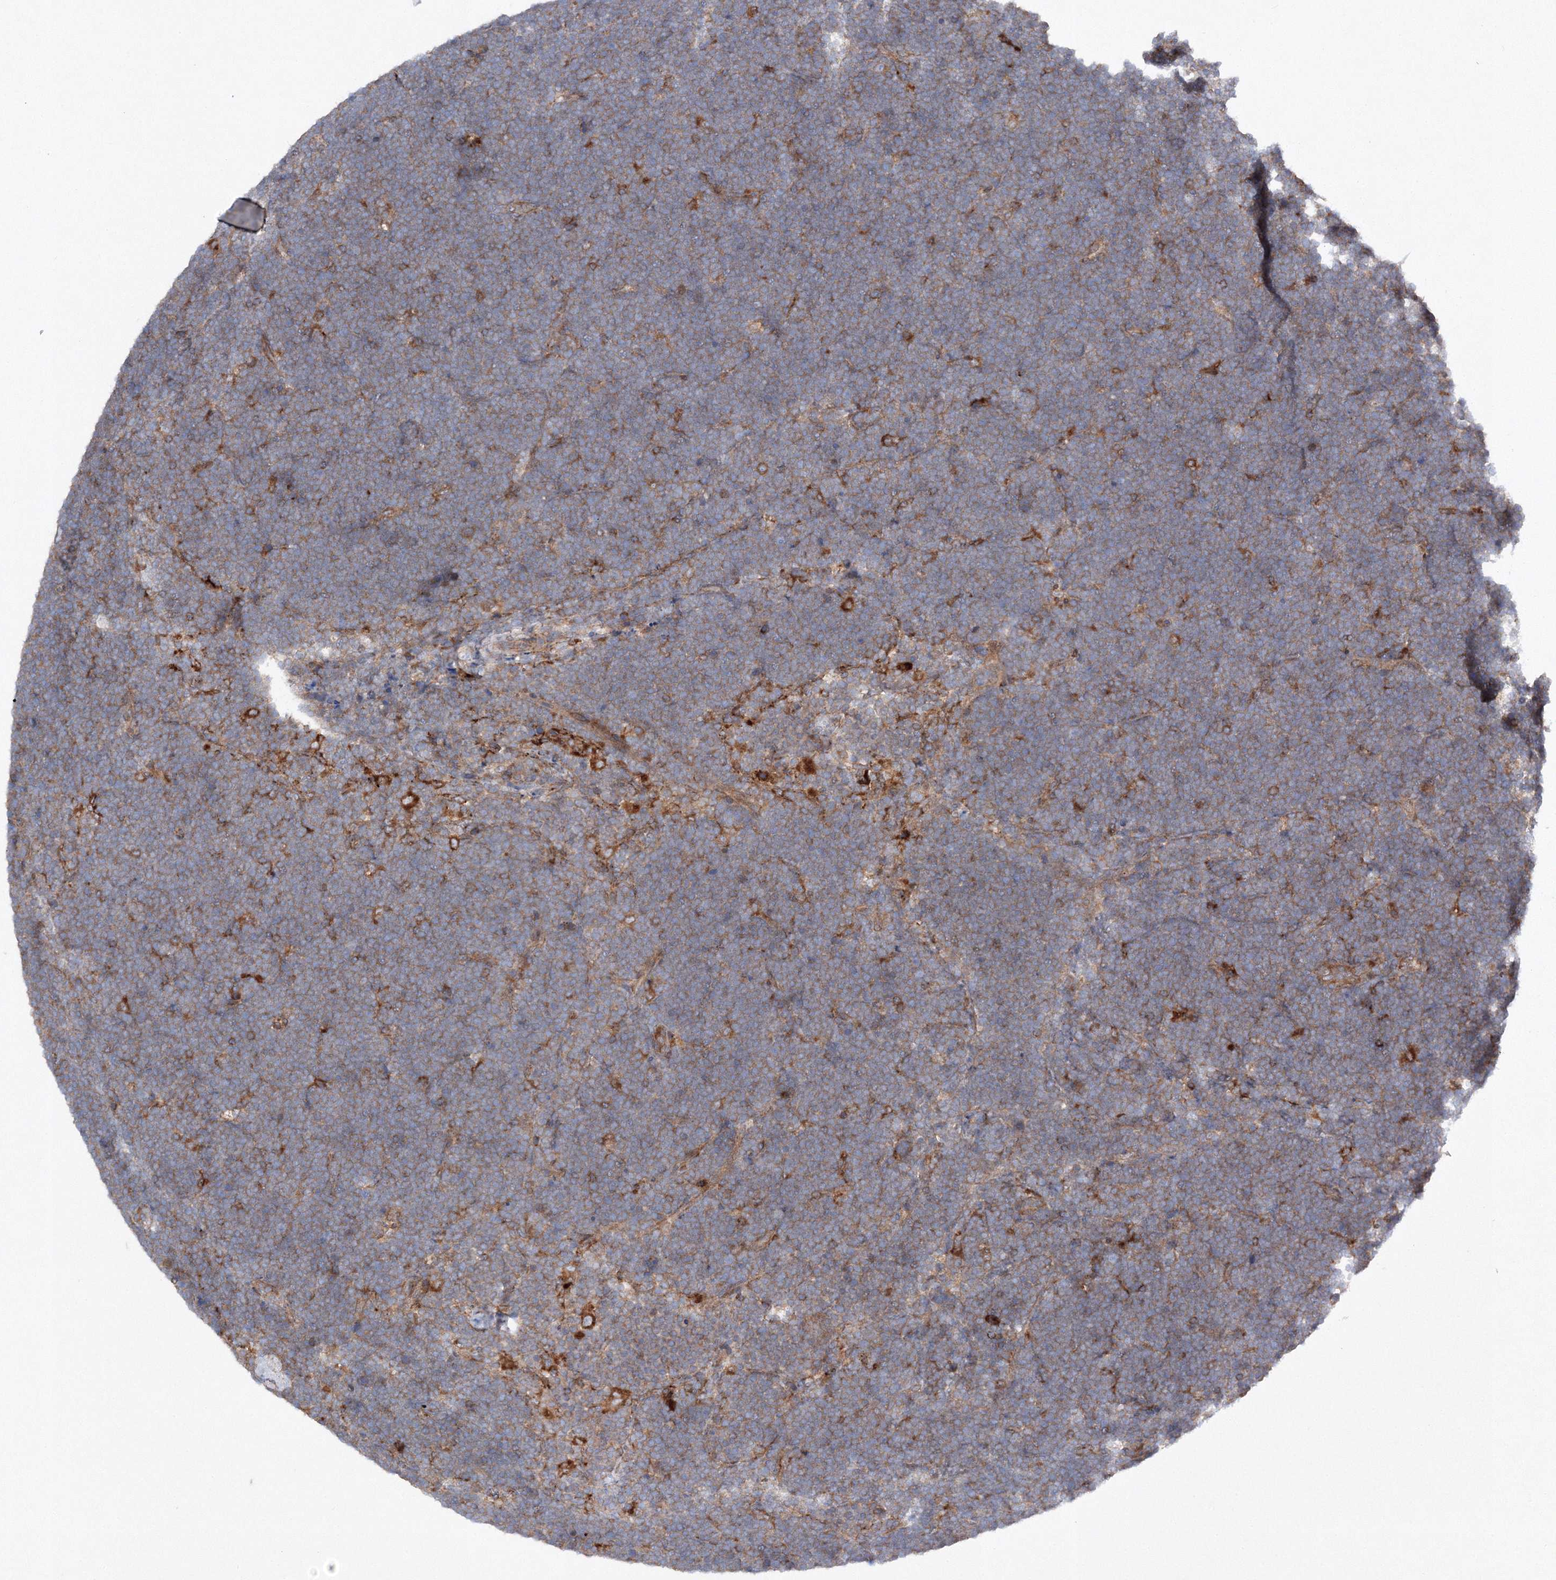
{"staining": {"intensity": "moderate", "quantity": "25%-75%", "location": "cytoplasmic/membranous"}, "tissue": "lymphoma", "cell_type": "Tumor cells", "image_type": "cancer", "snomed": [{"axis": "morphology", "description": "Malignant lymphoma, non-Hodgkin's type, High grade"}, {"axis": "topography", "description": "Lymph node"}], "caption": "Immunohistochemistry micrograph of neoplastic tissue: human lymphoma stained using IHC displays medium levels of moderate protein expression localized specifically in the cytoplasmic/membranous of tumor cells, appearing as a cytoplasmic/membranous brown color.", "gene": "SLC36A1", "patient": {"sex": "male", "age": 13}}